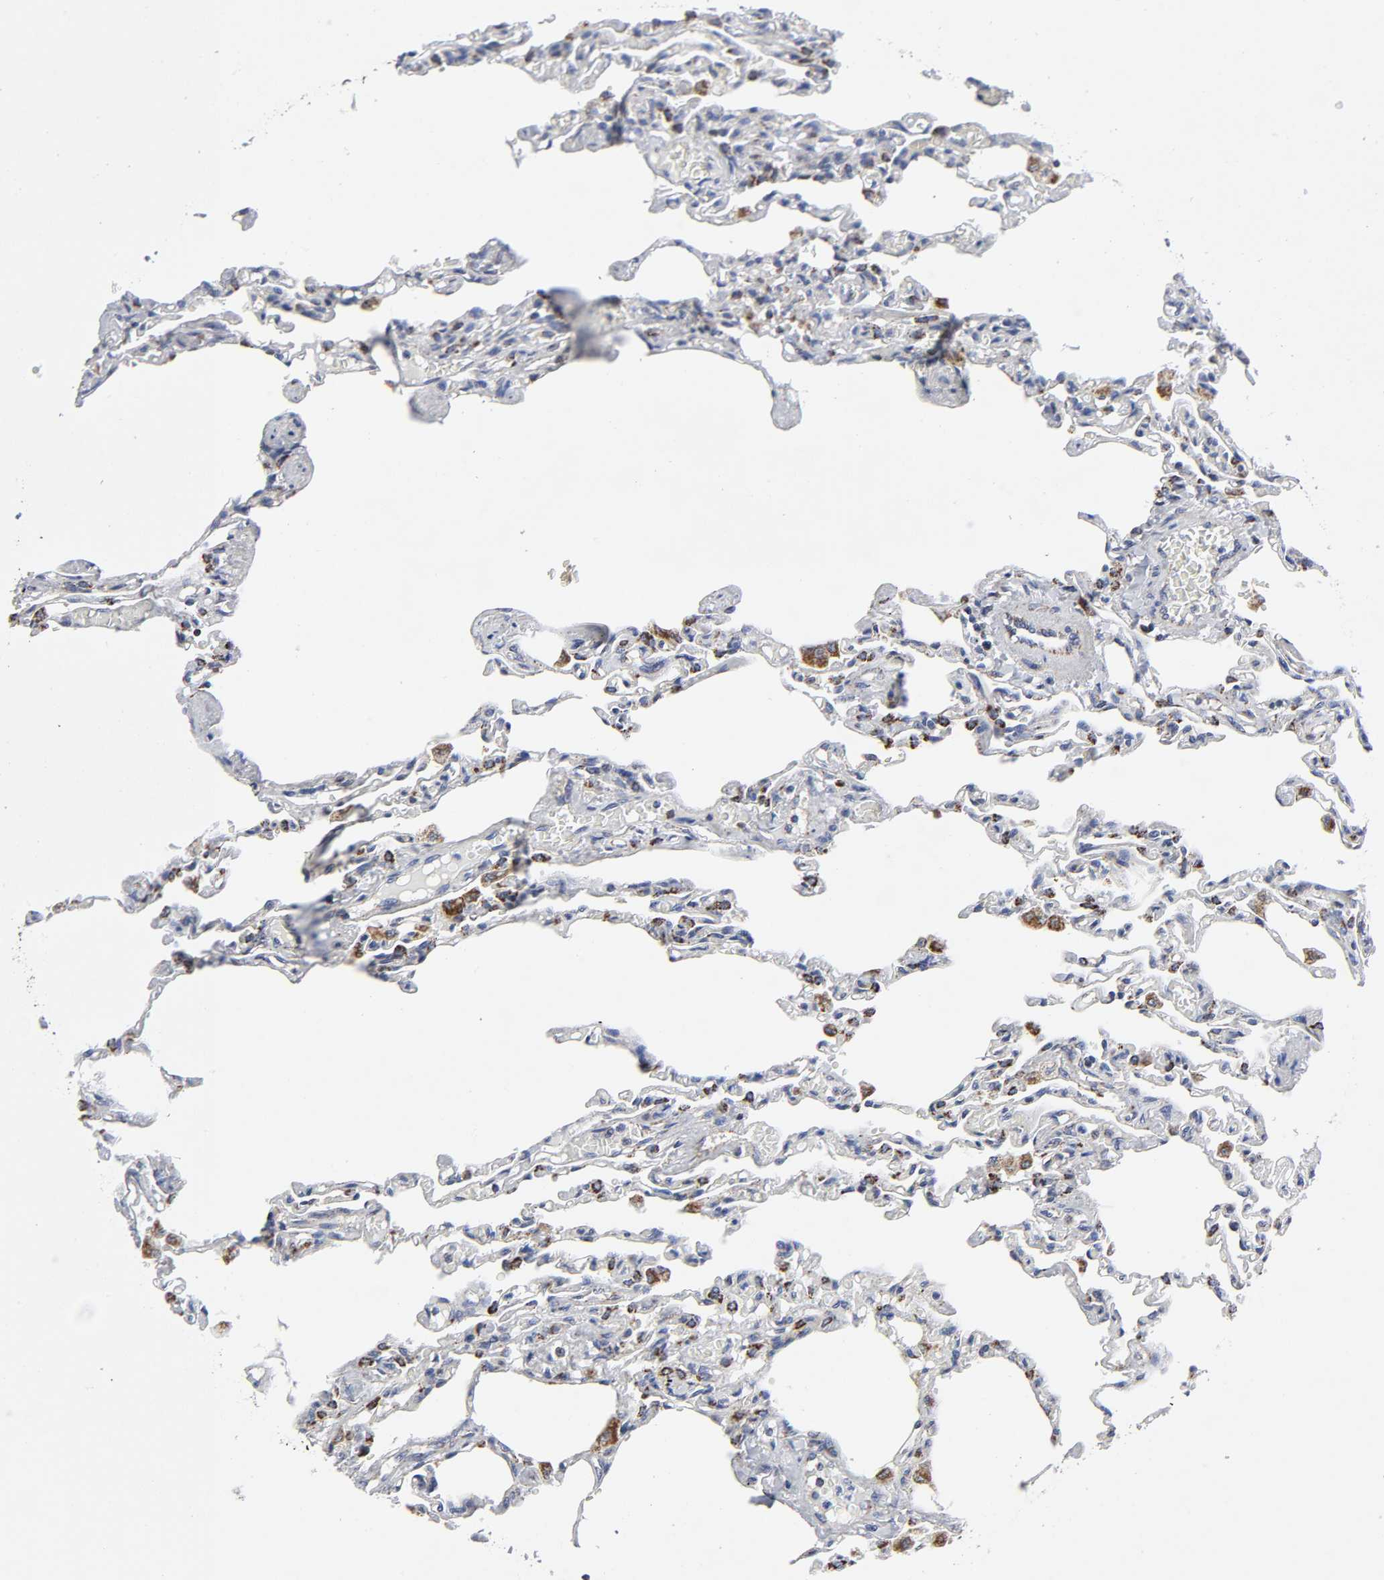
{"staining": {"intensity": "moderate", "quantity": "25%-75%", "location": "cytoplasmic/membranous"}, "tissue": "lung", "cell_type": "Alveolar cells", "image_type": "normal", "snomed": [{"axis": "morphology", "description": "Normal tissue, NOS"}, {"axis": "topography", "description": "Lung"}], "caption": "Unremarkable lung exhibits moderate cytoplasmic/membranous staining in approximately 25%-75% of alveolar cells.", "gene": "AOPEP", "patient": {"sex": "male", "age": 21}}